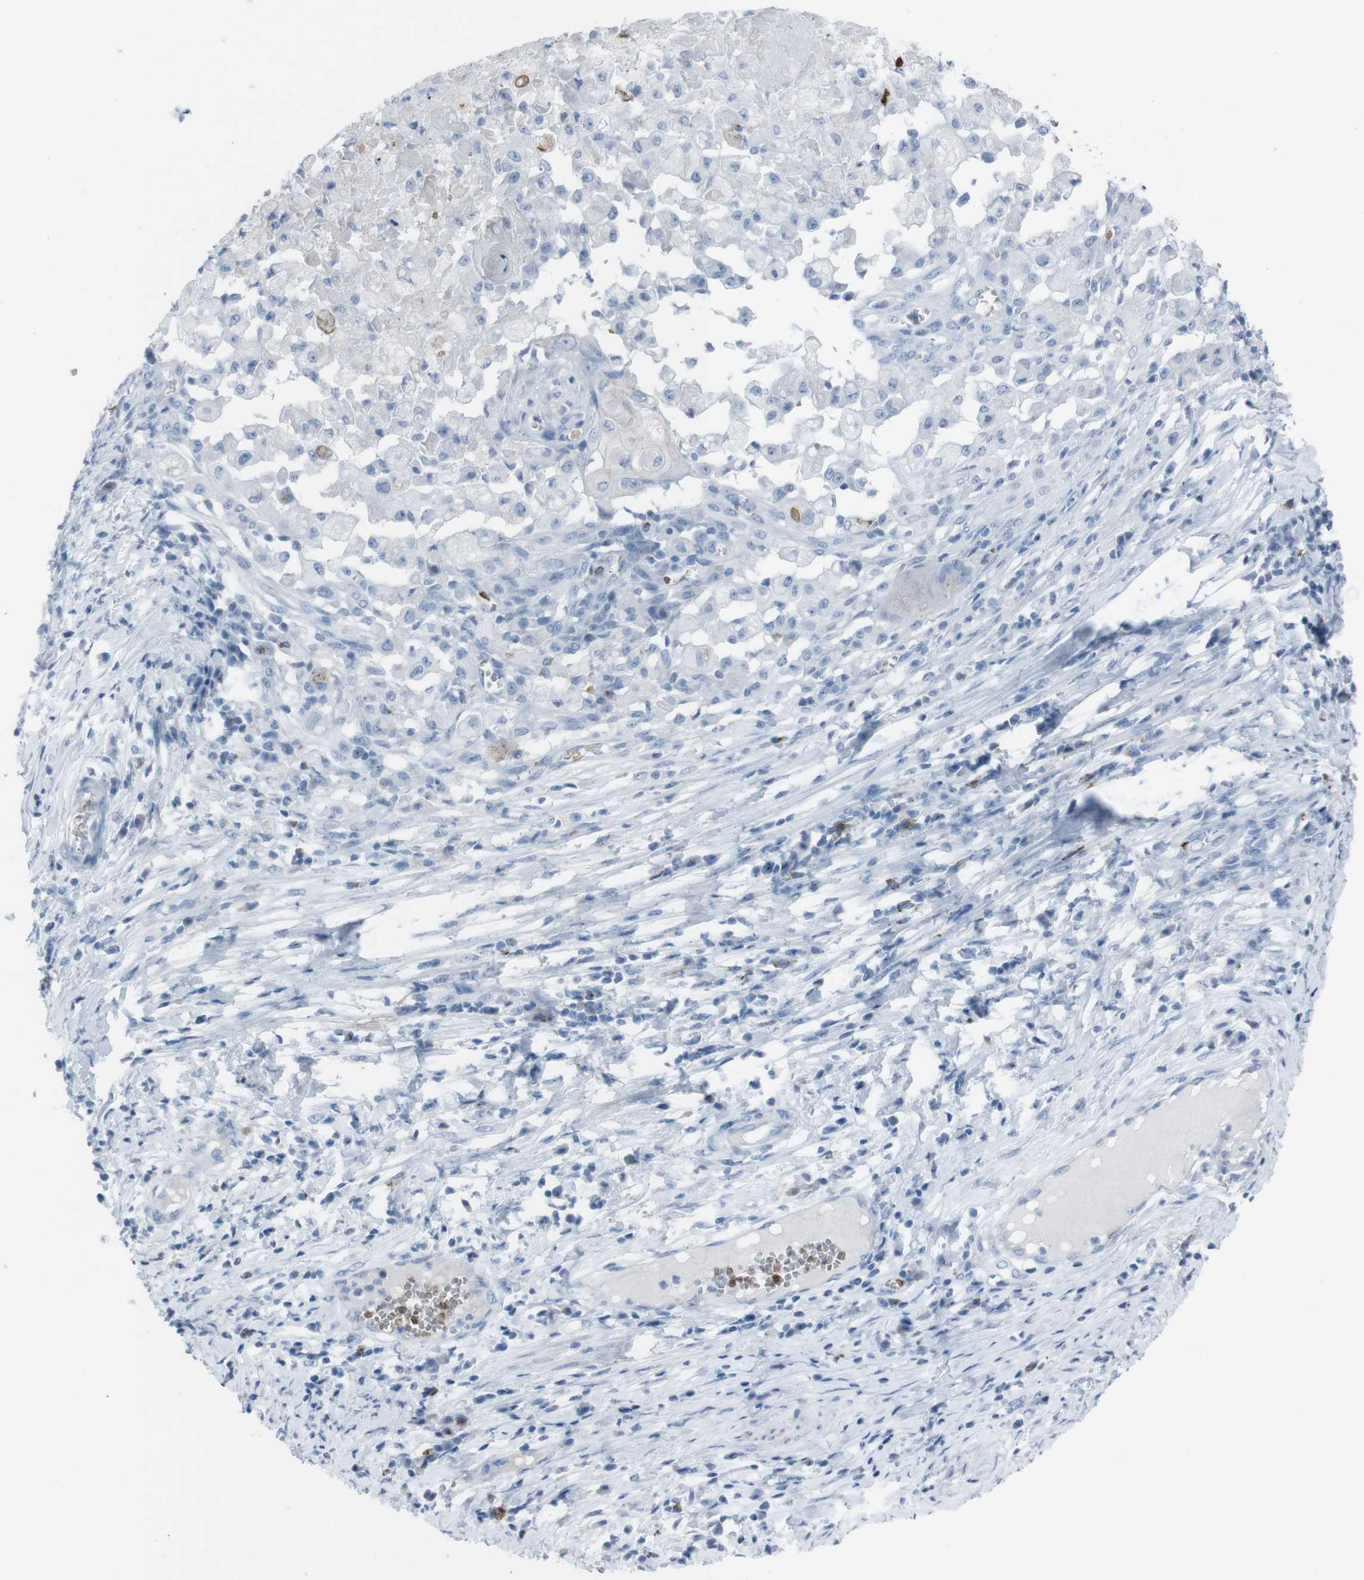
{"staining": {"intensity": "negative", "quantity": "none", "location": "none"}, "tissue": "cervical cancer", "cell_type": "Tumor cells", "image_type": "cancer", "snomed": [{"axis": "morphology", "description": "Squamous cell carcinoma, NOS"}, {"axis": "topography", "description": "Cervix"}], "caption": "Immunohistochemistry (IHC) micrograph of cervical cancer stained for a protein (brown), which displays no expression in tumor cells. Nuclei are stained in blue.", "gene": "ST6GAL1", "patient": {"sex": "female", "age": 39}}